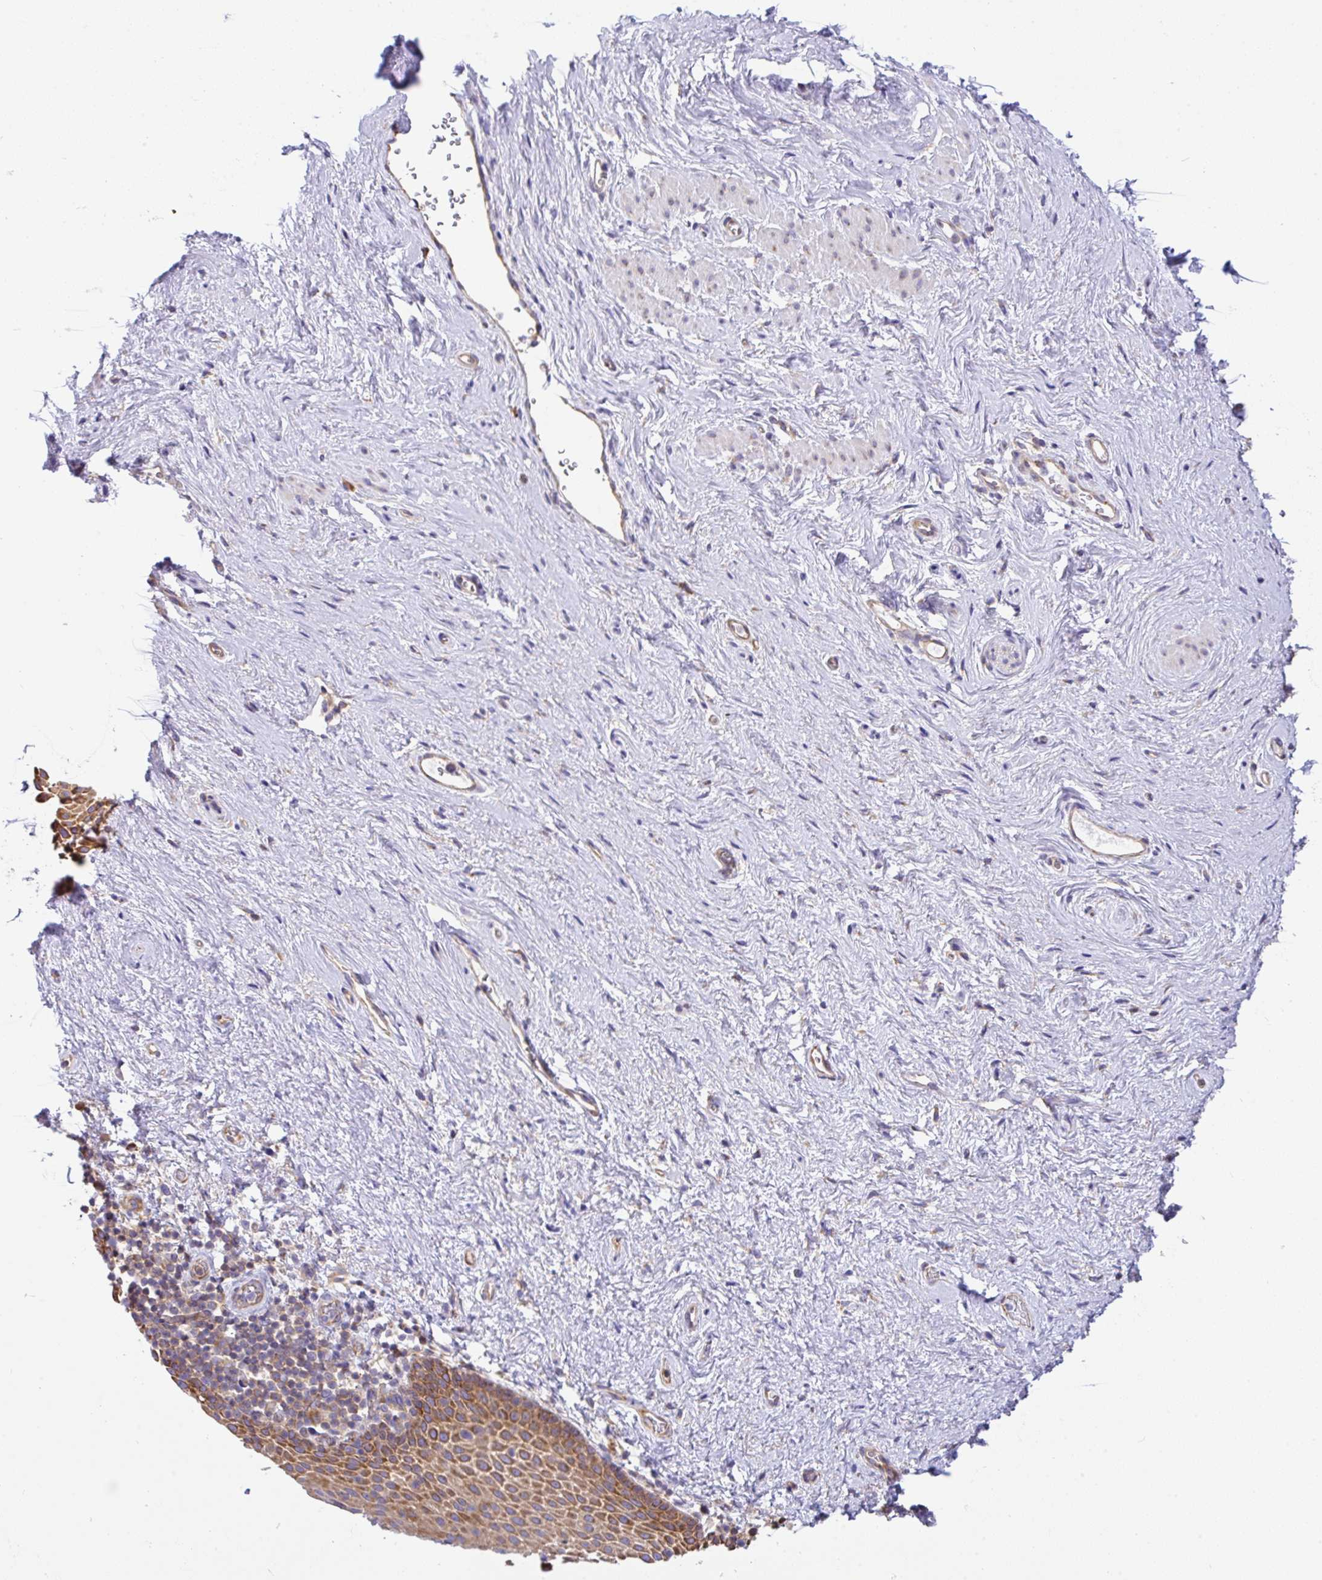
{"staining": {"intensity": "moderate", "quantity": "25%-75%", "location": "cytoplasmic/membranous"}, "tissue": "vagina", "cell_type": "Squamous epithelial cells", "image_type": "normal", "snomed": [{"axis": "morphology", "description": "Normal tissue, NOS"}, {"axis": "topography", "description": "Vagina"}], "caption": "IHC histopathology image of benign vagina: vagina stained using immunohistochemistry (IHC) shows medium levels of moderate protein expression localized specifically in the cytoplasmic/membranous of squamous epithelial cells, appearing as a cytoplasmic/membranous brown color.", "gene": "GFPT2", "patient": {"sex": "female", "age": 61}}